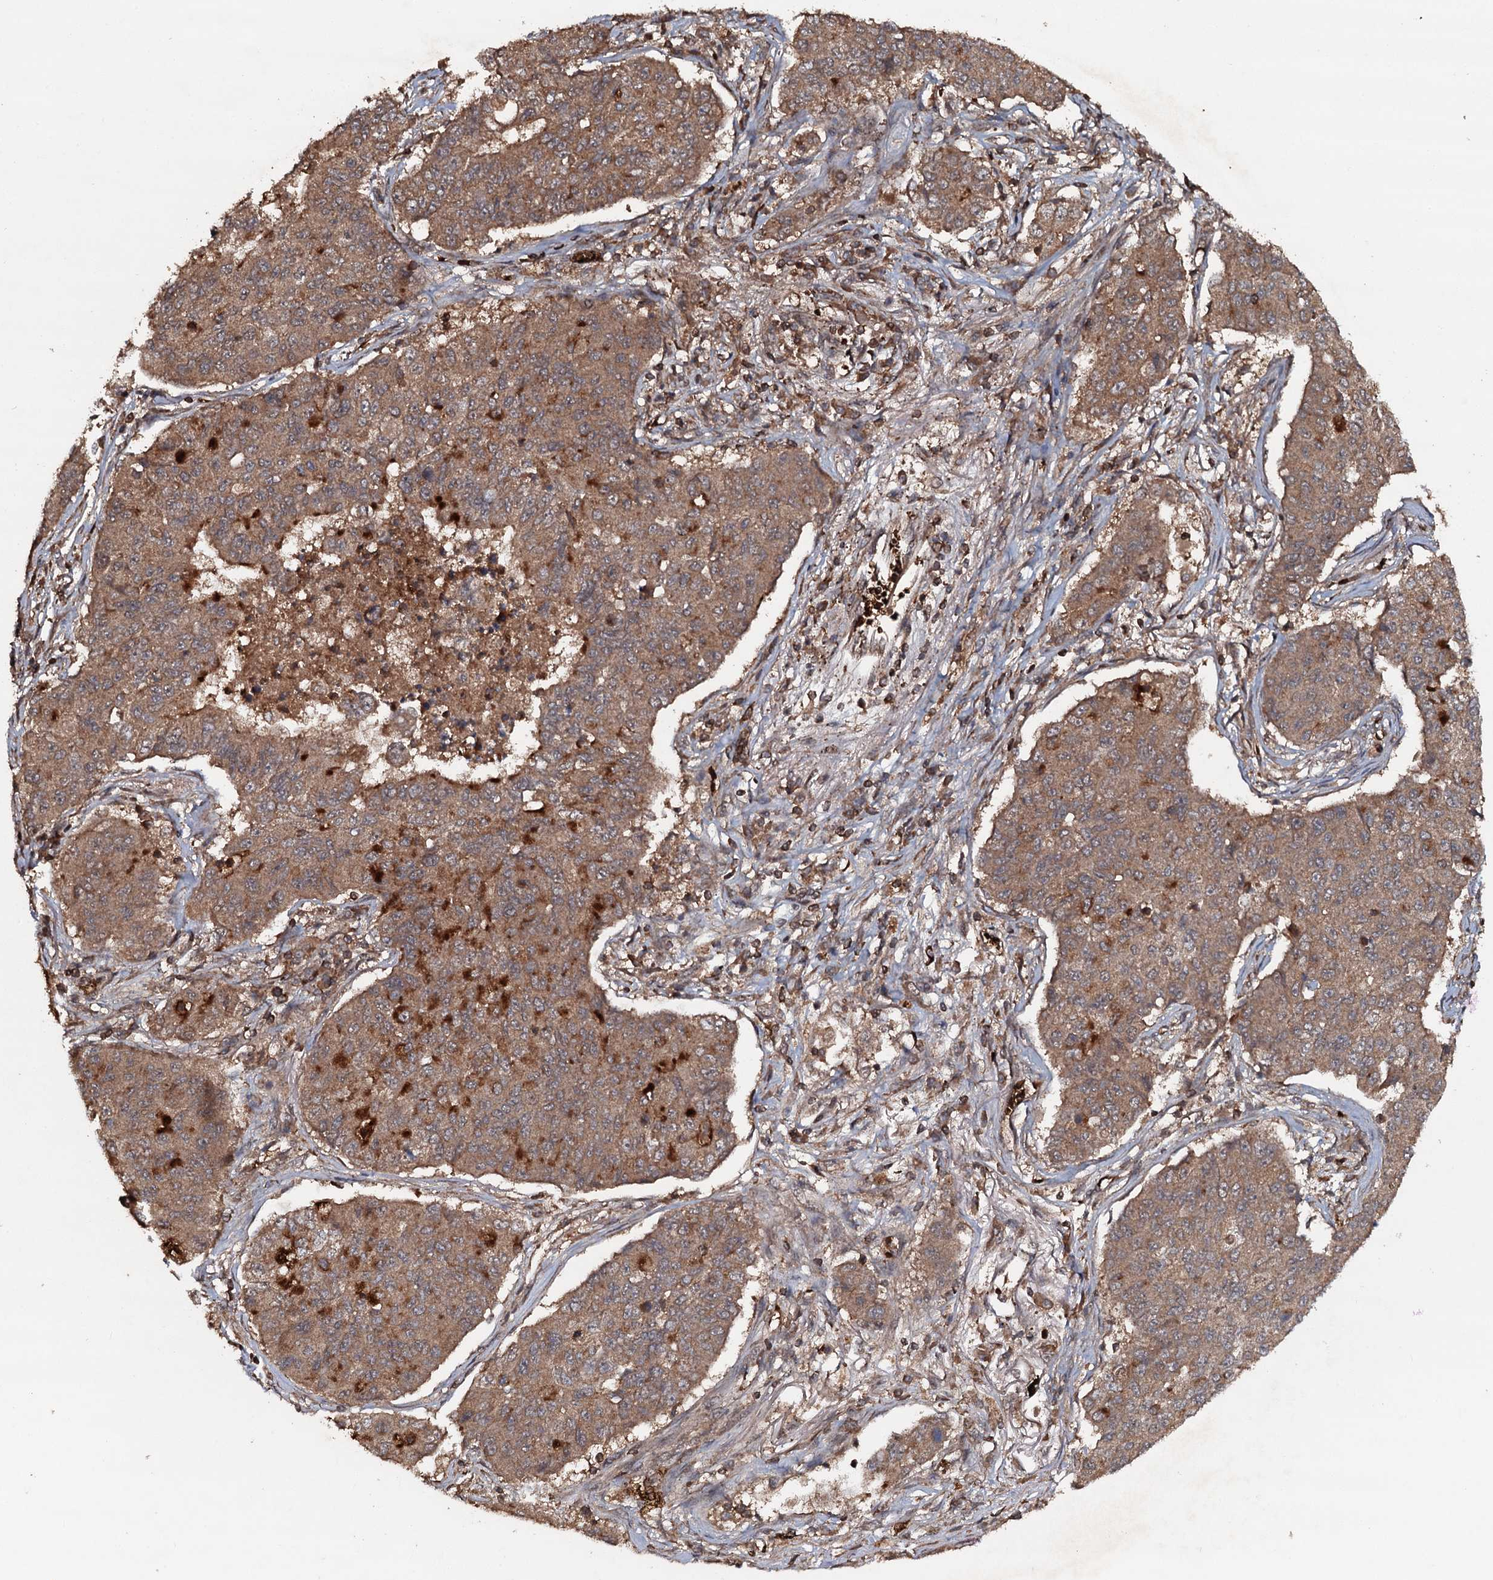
{"staining": {"intensity": "strong", "quantity": "25%-75%", "location": "cytoplasmic/membranous"}, "tissue": "lung cancer", "cell_type": "Tumor cells", "image_type": "cancer", "snomed": [{"axis": "morphology", "description": "Squamous cell carcinoma, NOS"}, {"axis": "topography", "description": "Lung"}], "caption": "Protein positivity by immunohistochemistry shows strong cytoplasmic/membranous expression in about 25%-75% of tumor cells in squamous cell carcinoma (lung).", "gene": "ADGRG3", "patient": {"sex": "male", "age": 74}}